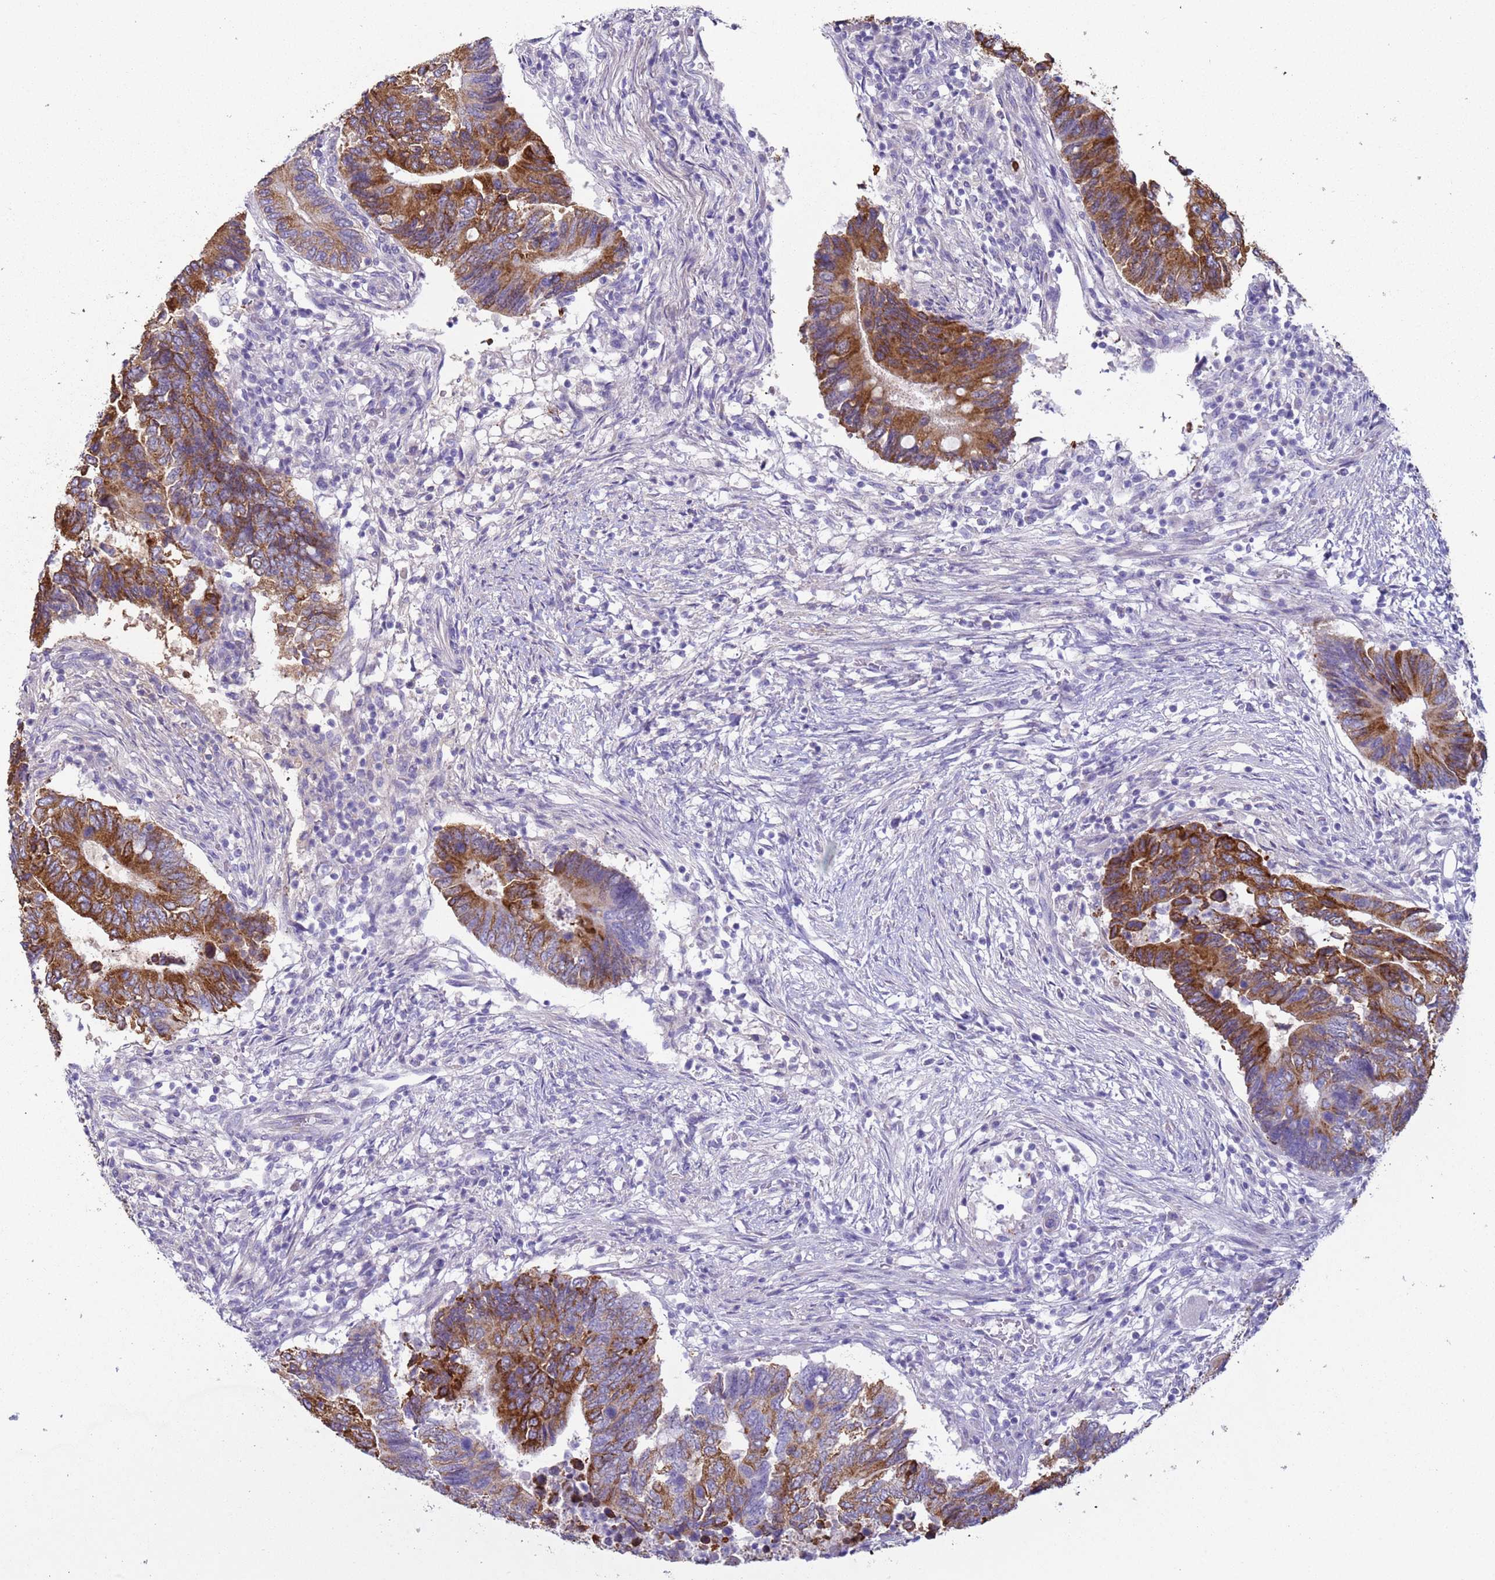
{"staining": {"intensity": "strong", "quantity": "25%-75%", "location": "cytoplasmic/membranous"}, "tissue": "colorectal cancer", "cell_type": "Tumor cells", "image_type": "cancer", "snomed": [{"axis": "morphology", "description": "Adenocarcinoma, NOS"}, {"axis": "topography", "description": "Colon"}], "caption": "Colorectal adenocarcinoma was stained to show a protein in brown. There is high levels of strong cytoplasmic/membranous expression in approximately 25%-75% of tumor cells. (Stains: DAB in brown, nuclei in blue, Microscopy: brightfield microscopy at high magnification).", "gene": "NPAP1", "patient": {"sex": "male", "age": 87}}